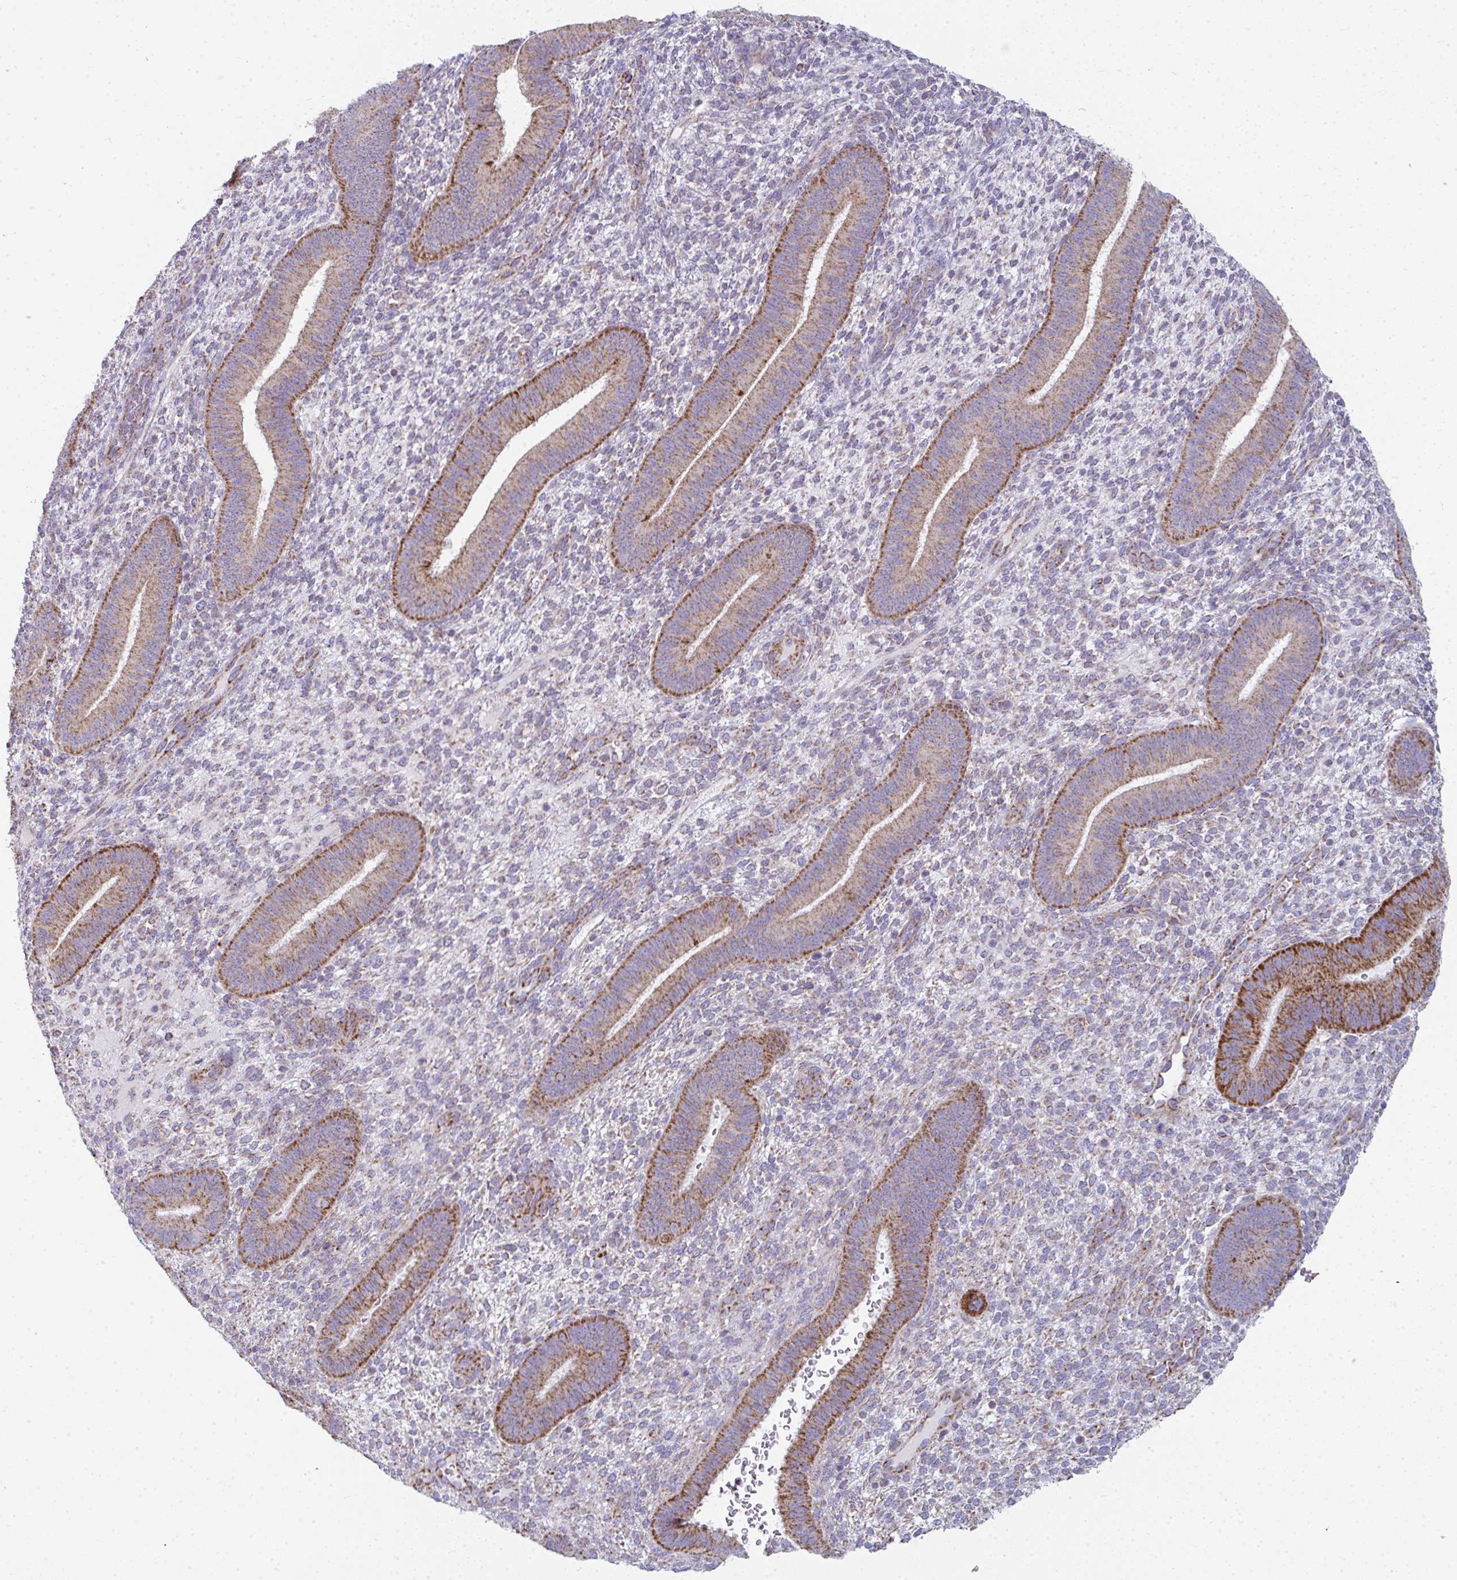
{"staining": {"intensity": "negative", "quantity": "none", "location": "none"}, "tissue": "endometrium", "cell_type": "Cells in endometrial stroma", "image_type": "normal", "snomed": [{"axis": "morphology", "description": "Normal tissue, NOS"}, {"axis": "topography", "description": "Endometrium"}], "caption": "High power microscopy micrograph of an immunohistochemistry micrograph of unremarkable endometrium, revealing no significant expression in cells in endometrial stroma.", "gene": "FAHD1", "patient": {"sex": "female", "age": 39}}